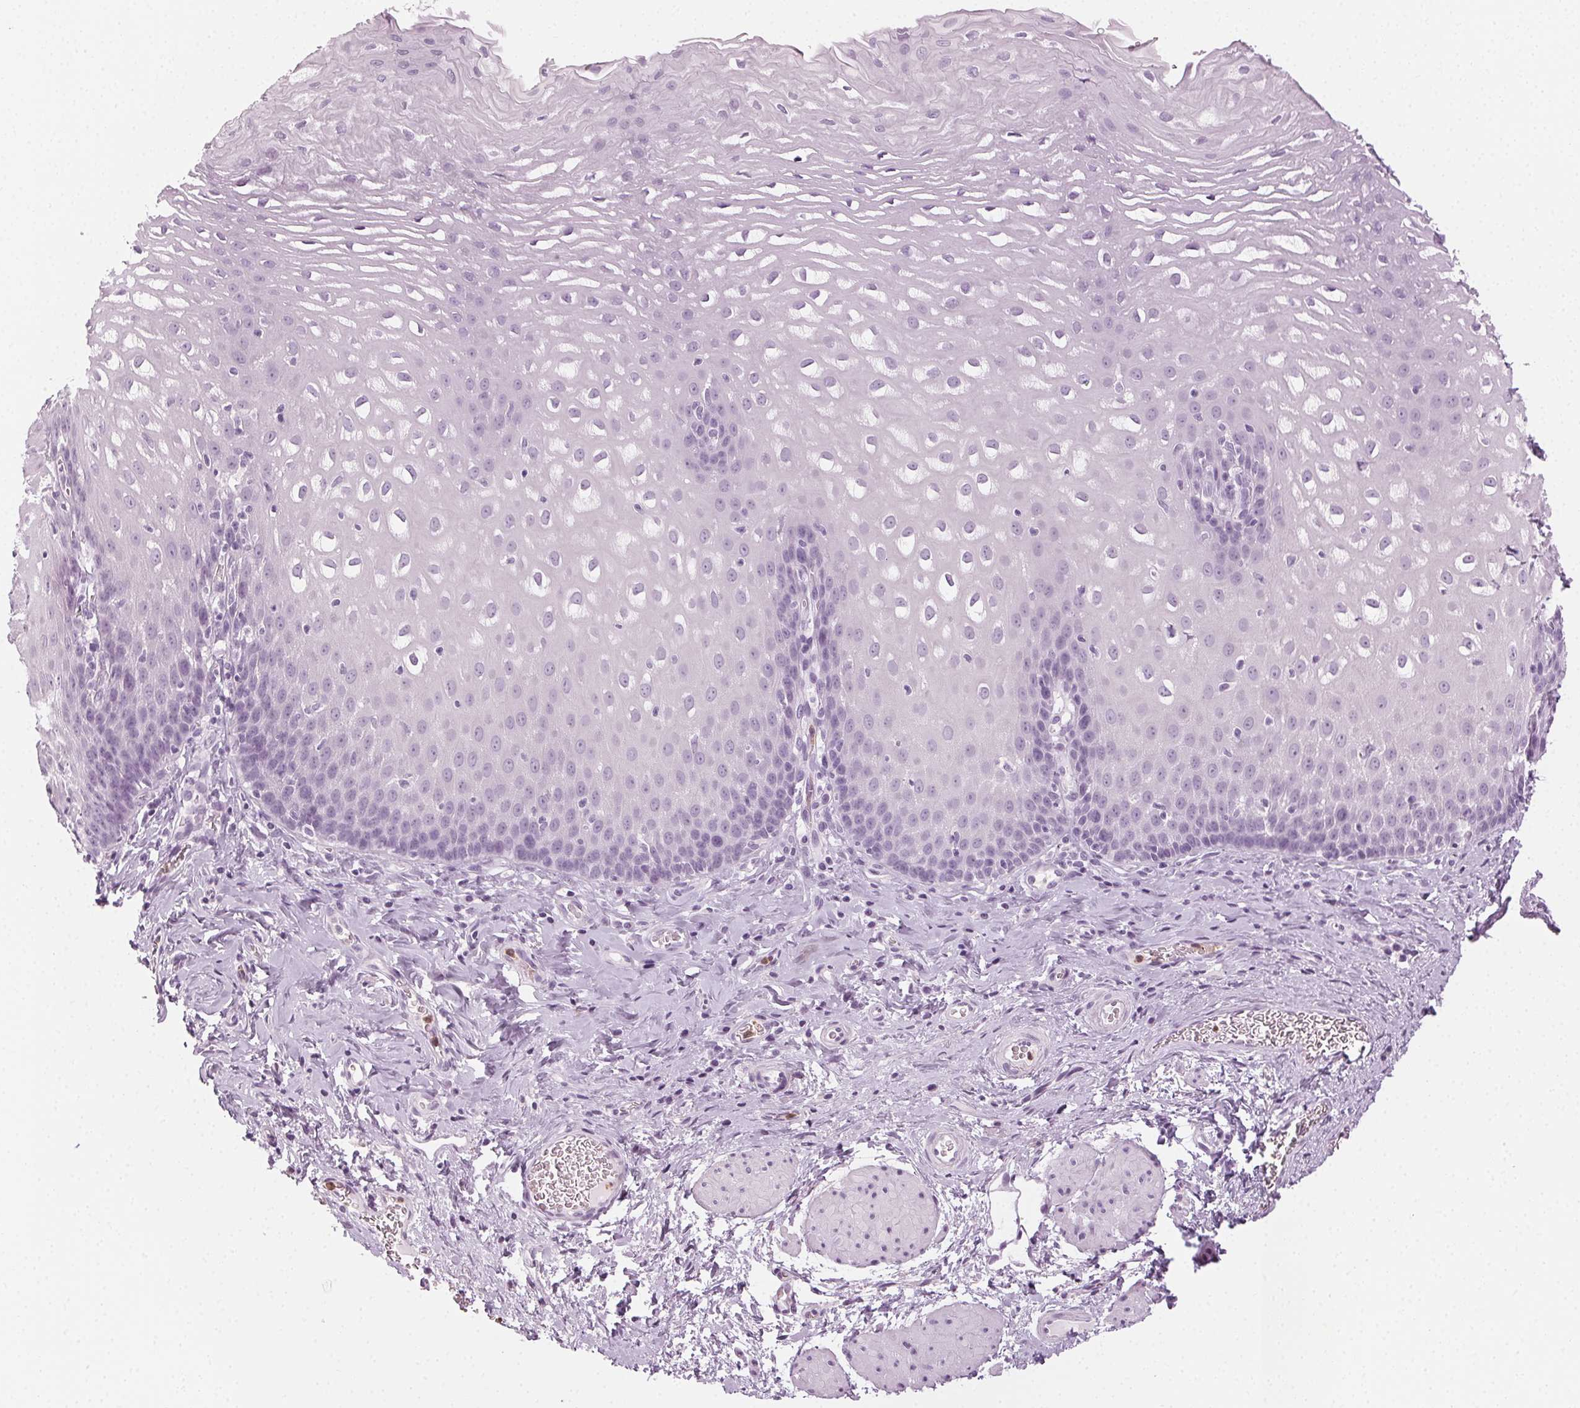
{"staining": {"intensity": "negative", "quantity": "none", "location": "none"}, "tissue": "esophagus", "cell_type": "Squamous epithelial cells", "image_type": "normal", "snomed": [{"axis": "morphology", "description": "Normal tissue, NOS"}, {"axis": "topography", "description": "Esophagus"}], "caption": "Immunohistochemical staining of normal human esophagus shows no significant expression in squamous epithelial cells. (DAB (3,3'-diaminobenzidine) IHC visualized using brightfield microscopy, high magnification).", "gene": "MPO", "patient": {"sex": "male", "age": 68}}